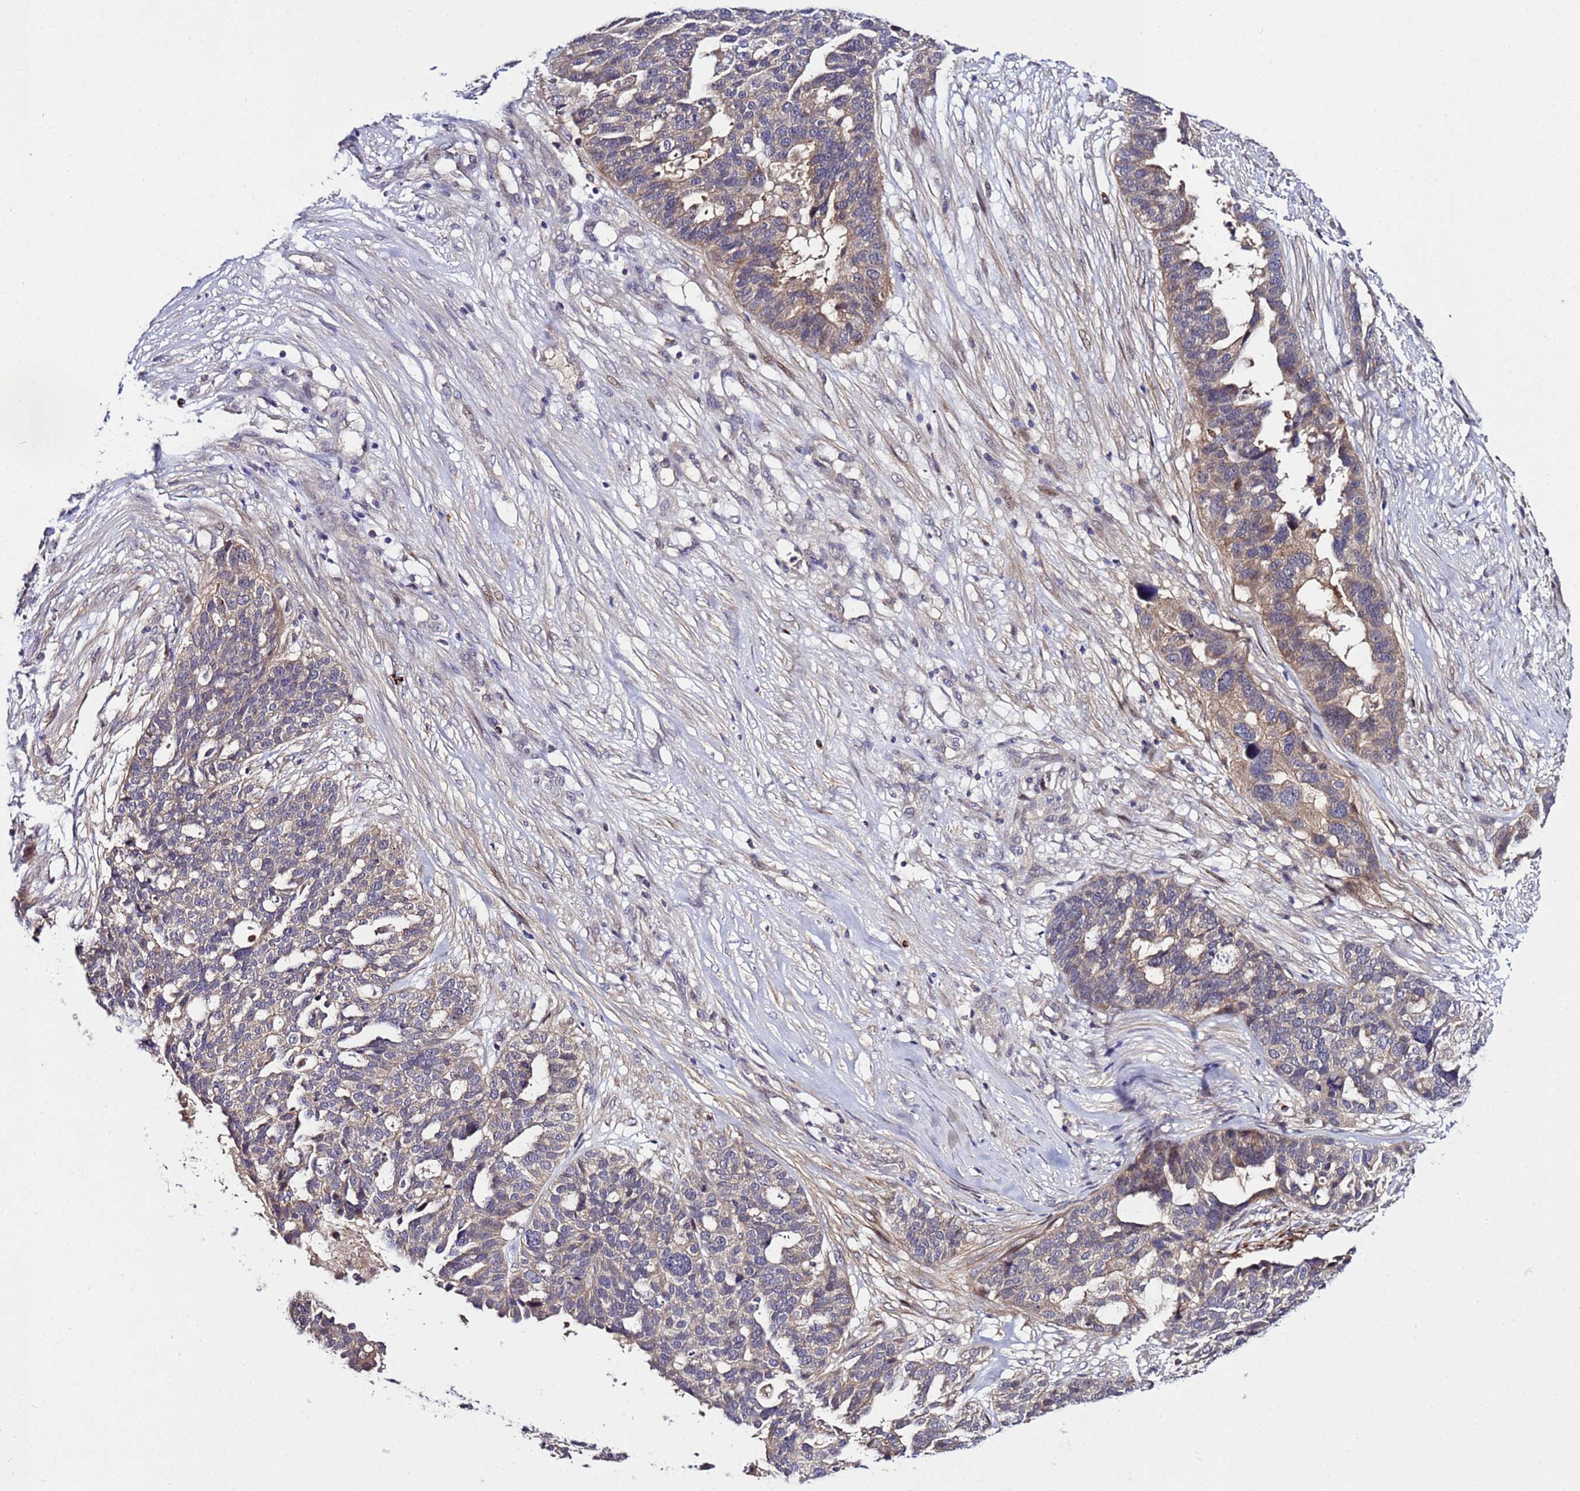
{"staining": {"intensity": "weak", "quantity": "25%-75%", "location": "cytoplasmic/membranous"}, "tissue": "ovarian cancer", "cell_type": "Tumor cells", "image_type": "cancer", "snomed": [{"axis": "morphology", "description": "Cystadenocarcinoma, serous, NOS"}, {"axis": "topography", "description": "Ovary"}], "caption": "Serous cystadenocarcinoma (ovarian) stained with a brown dye shows weak cytoplasmic/membranous positive positivity in approximately 25%-75% of tumor cells.", "gene": "PLXDC2", "patient": {"sex": "female", "age": 59}}